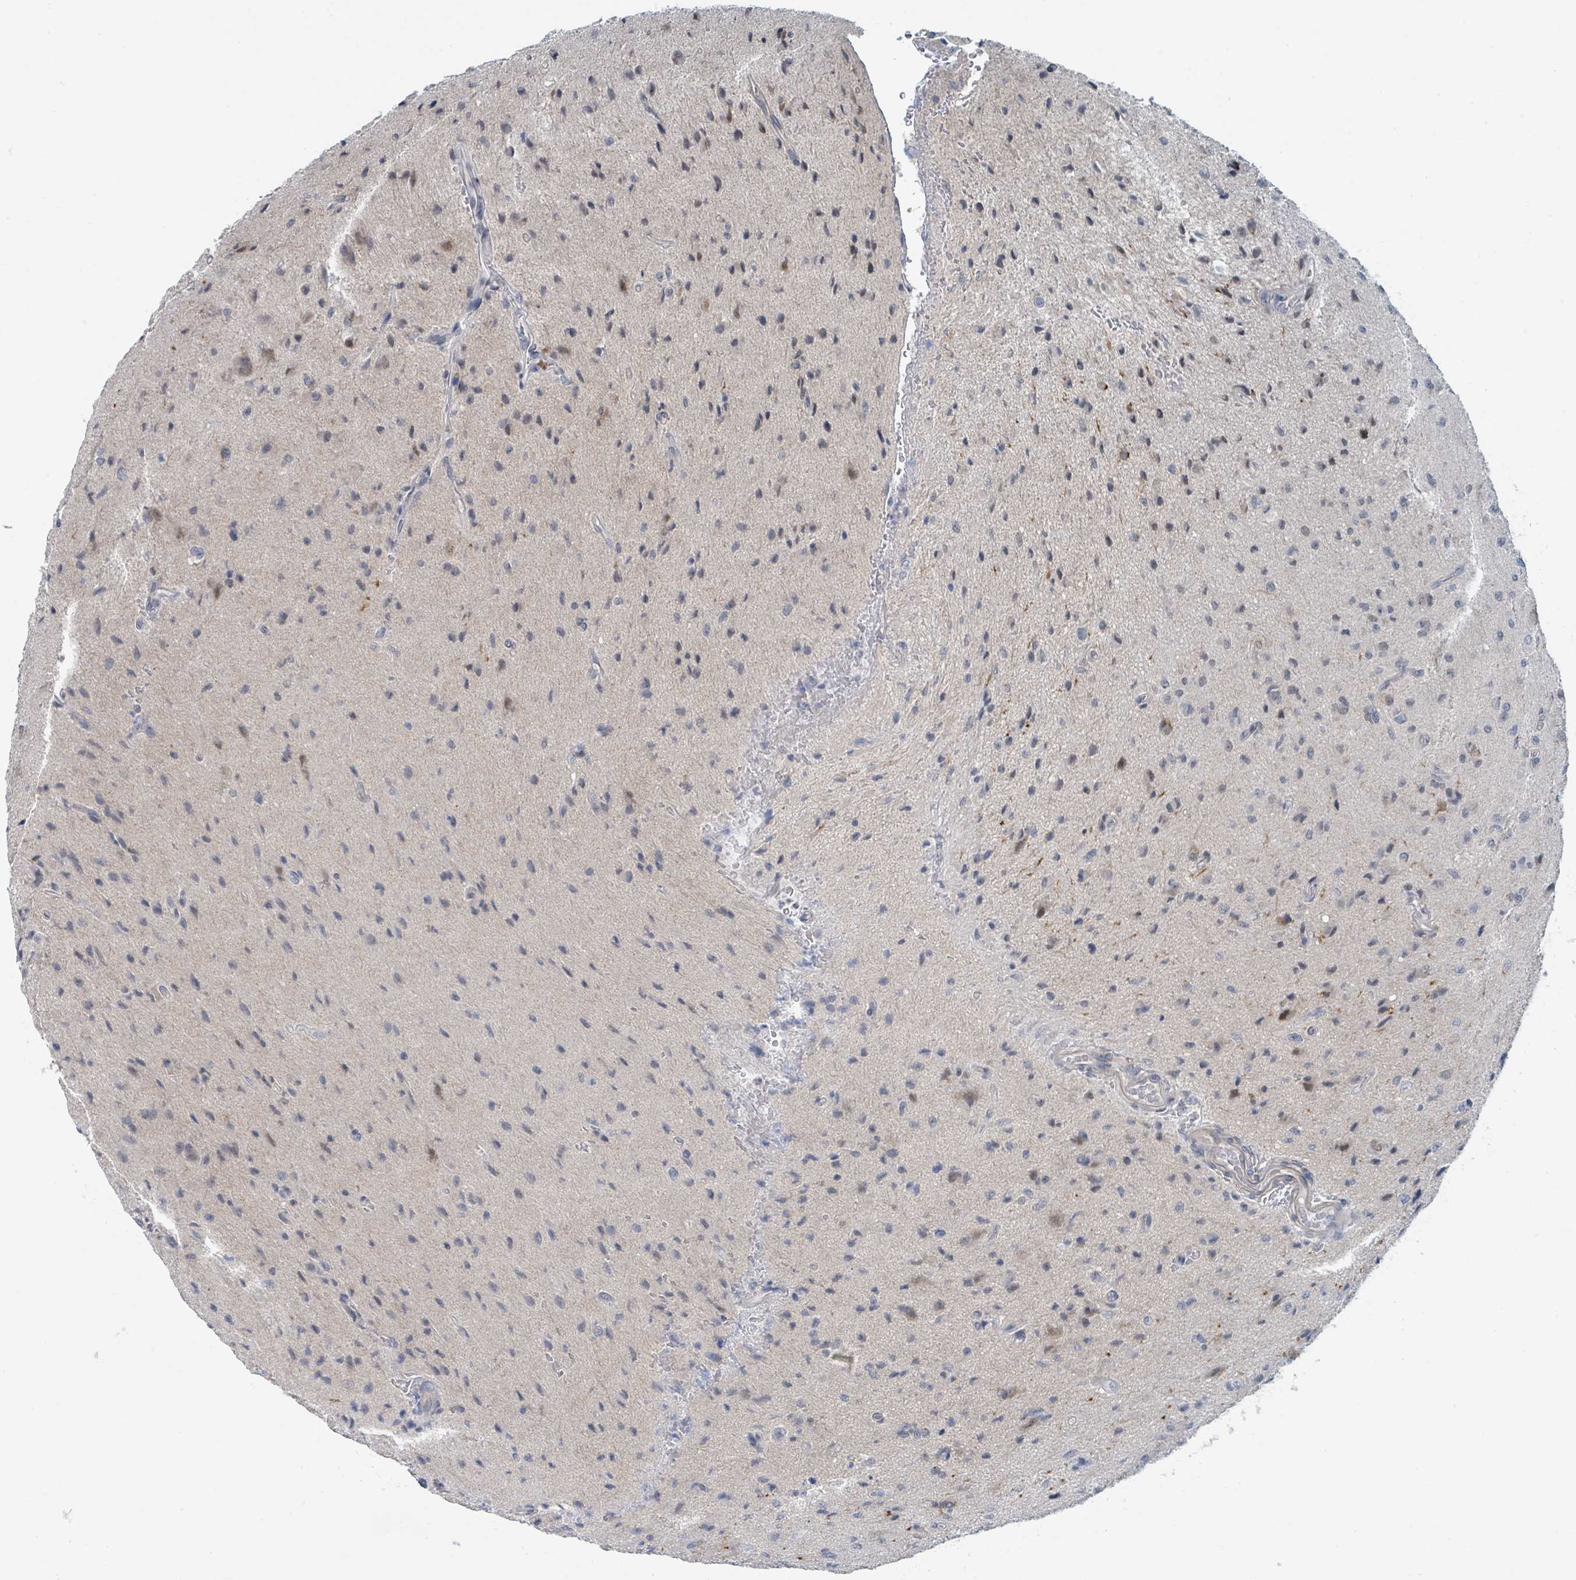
{"staining": {"intensity": "weak", "quantity": "<25%", "location": "cytoplasmic/membranous"}, "tissue": "glioma", "cell_type": "Tumor cells", "image_type": "cancer", "snomed": [{"axis": "morphology", "description": "Glioma, malignant, High grade"}, {"axis": "topography", "description": "Brain"}], "caption": "IHC image of glioma stained for a protein (brown), which demonstrates no expression in tumor cells.", "gene": "ANKRD55", "patient": {"sex": "male", "age": 36}}